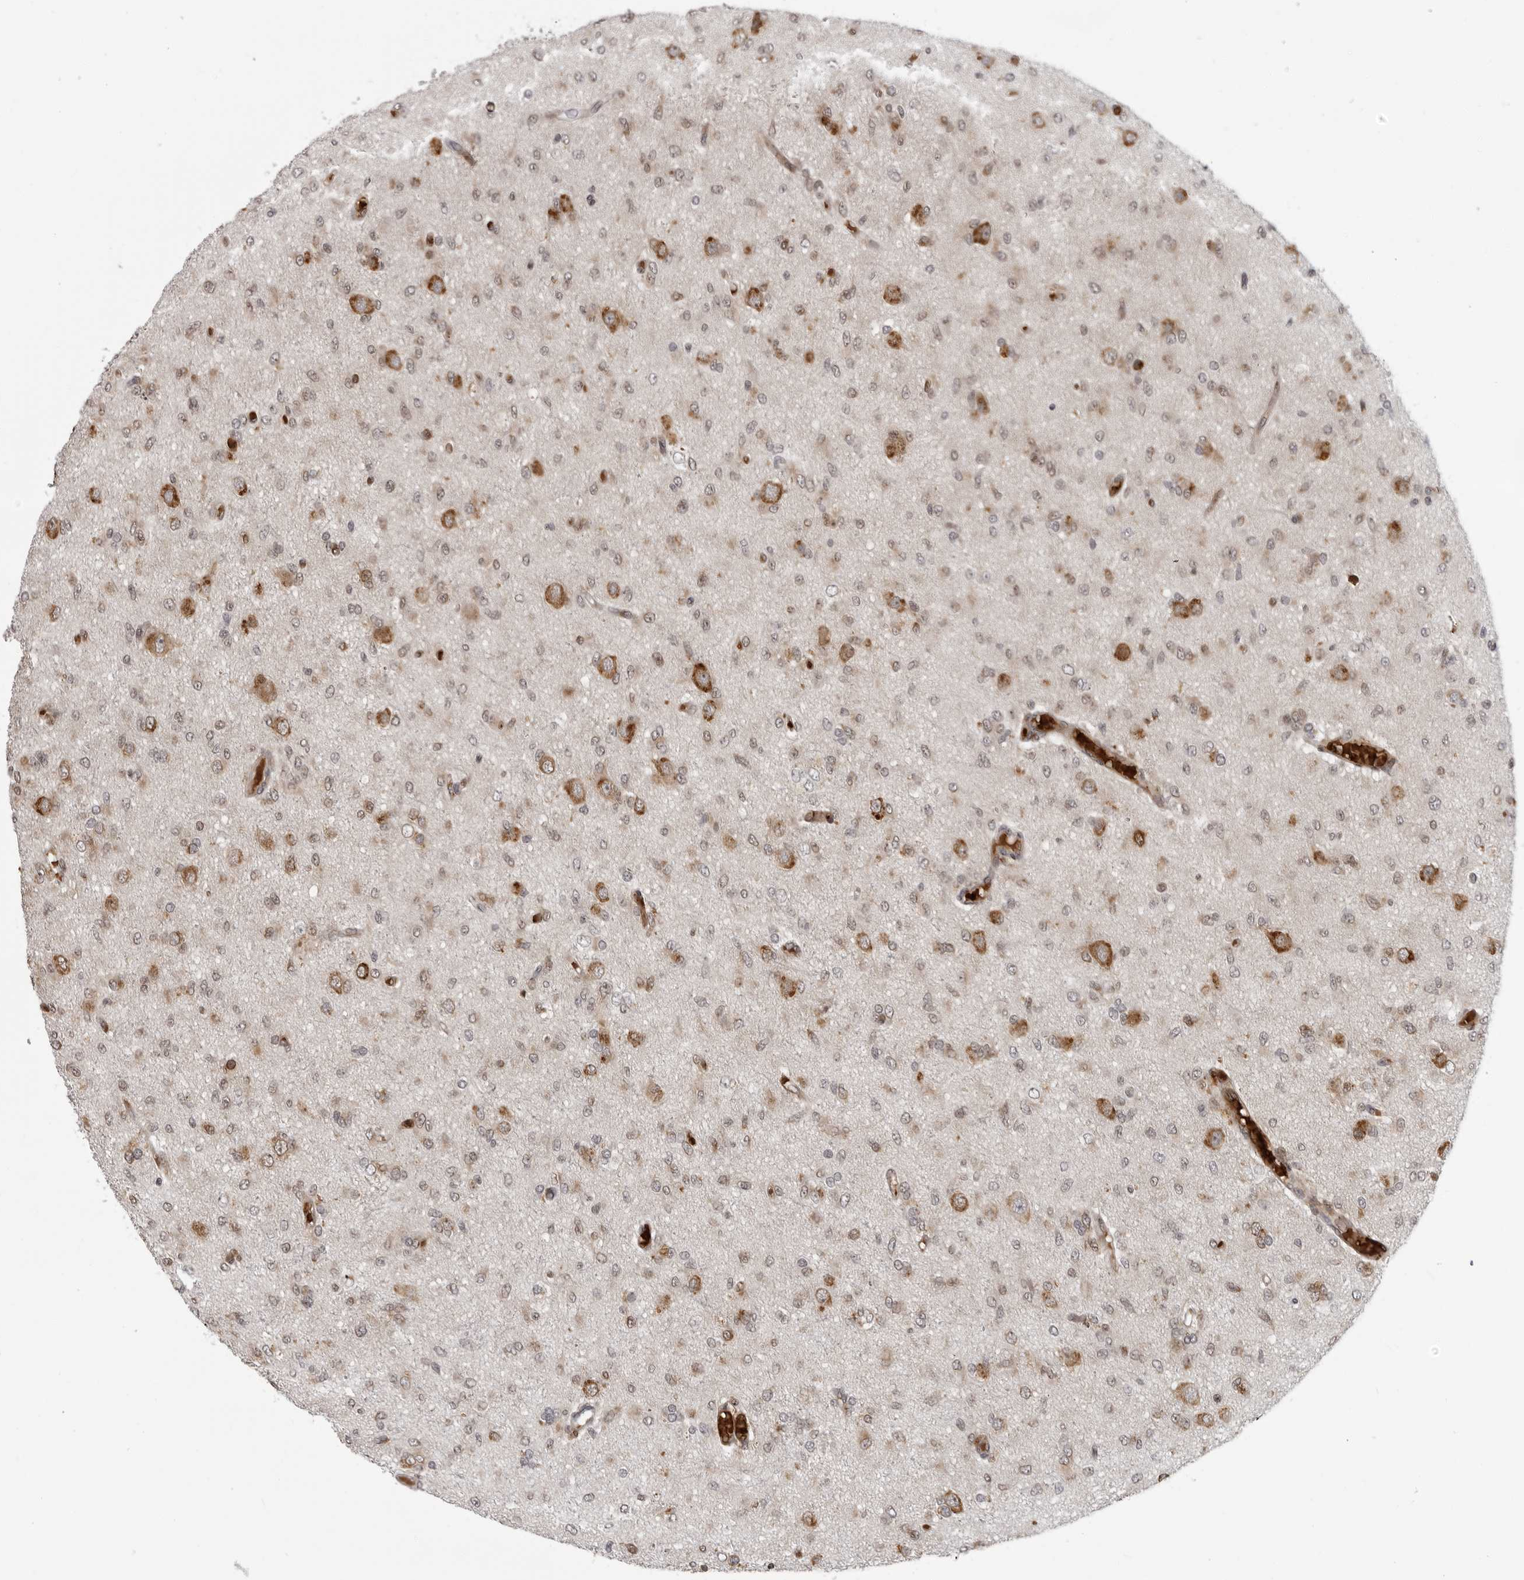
{"staining": {"intensity": "weak", "quantity": ">75%", "location": "cytoplasmic/membranous"}, "tissue": "glioma", "cell_type": "Tumor cells", "image_type": "cancer", "snomed": [{"axis": "morphology", "description": "Glioma, malignant, High grade"}, {"axis": "topography", "description": "Brain"}], "caption": "Protein expression analysis of malignant glioma (high-grade) reveals weak cytoplasmic/membranous staining in approximately >75% of tumor cells. The protein of interest is stained brown, and the nuclei are stained in blue (DAB (3,3'-diaminobenzidine) IHC with brightfield microscopy, high magnification).", "gene": "THOP1", "patient": {"sex": "female", "age": 59}}